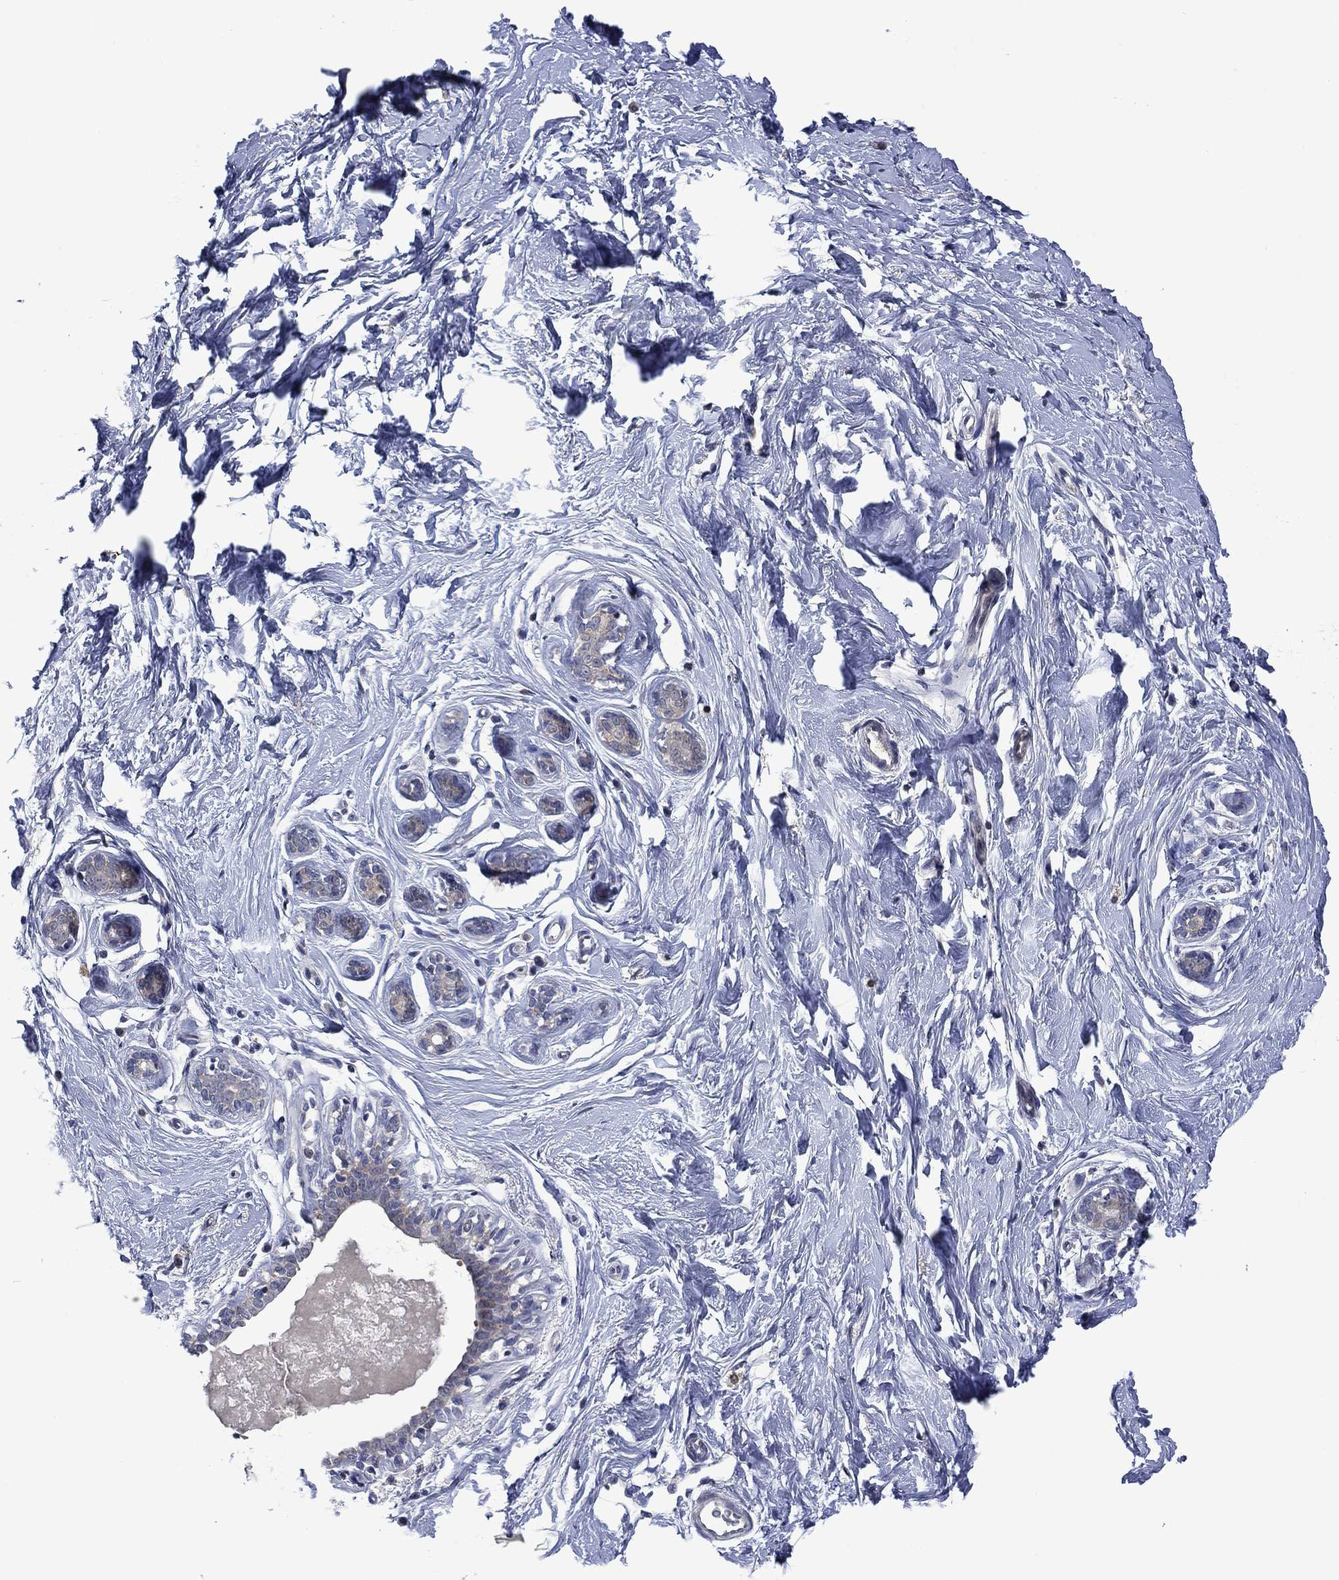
{"staining": {"intensity": "negative", "quantity": "none", "location": "none"}, "tissue": "breast", "cell_type": "Adipocytes", "image_type": "normal", "snomed": [{"axis": "morphology", "description": "Normal tissue, NOS"}, {"axis": "topography", "description": "Breast"}], "caption": "Benign breast was stained to show a protein in brown. There is no significant expression in adipocytes. (DAB IHC with hematoxylin counter stain).", "gene": "PHKA1", "patient": {"sex": "female", "age": 37}}